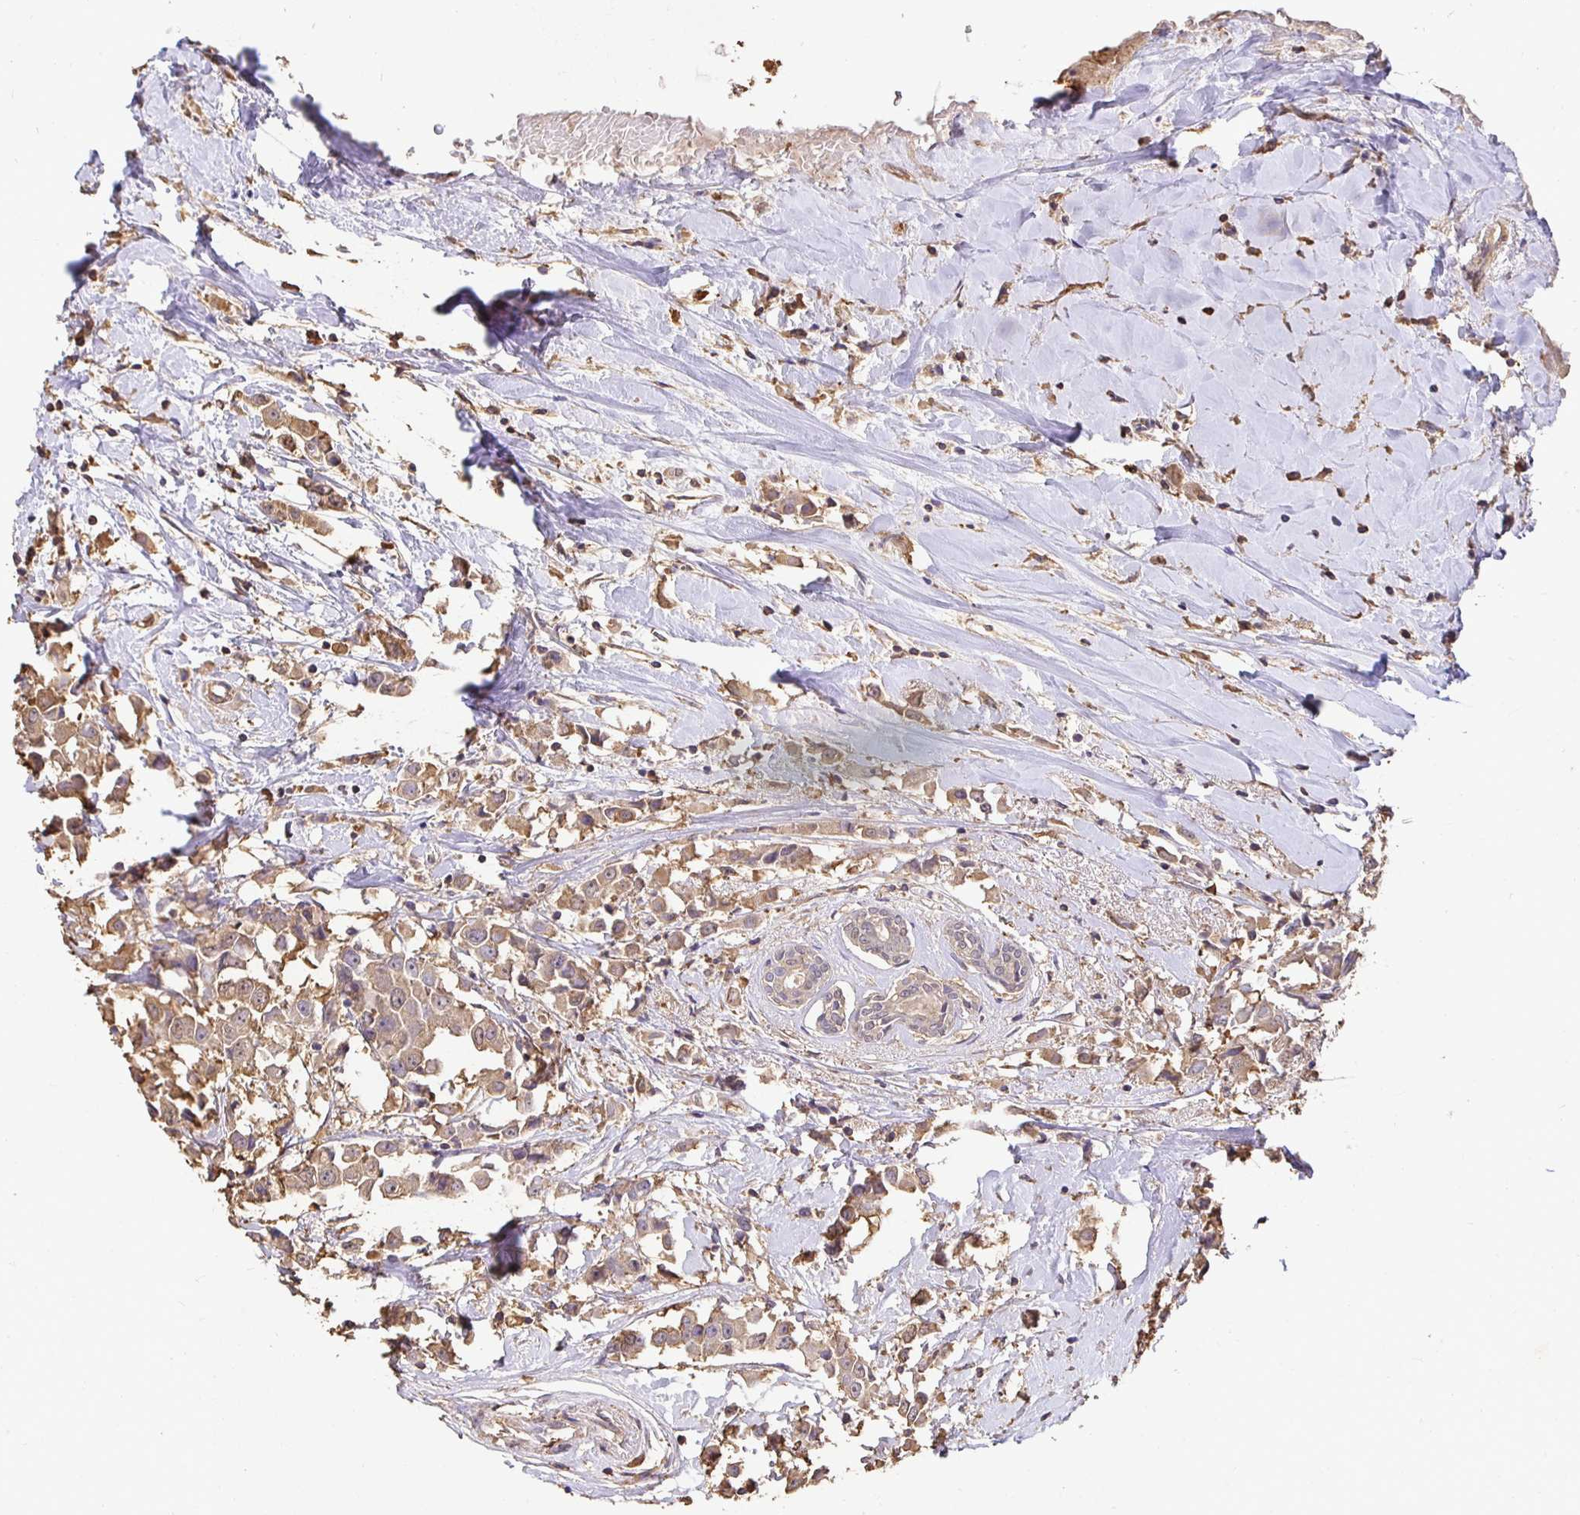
{"staining": {"intensity": "weak", "quantity": ">75%", "location": "cytoplasmic/membranous"}, "tissue": "breast cancer", "cell_type": "Tumor cells", "image_type": "cancer", "snomed": [{"axis": "morphology", "description": "Duct carcinoma"}, {"axis": "topography", "description": "Breast"}], "caption": "Tumor cells show low levels of weak cytoplasmic/membranous positivity in approximately >75% of cells in breast cancer (intraductal carcinoma).", "gene": "MAPK8IP3", "patient": {"sex": "female", "age": 61}}